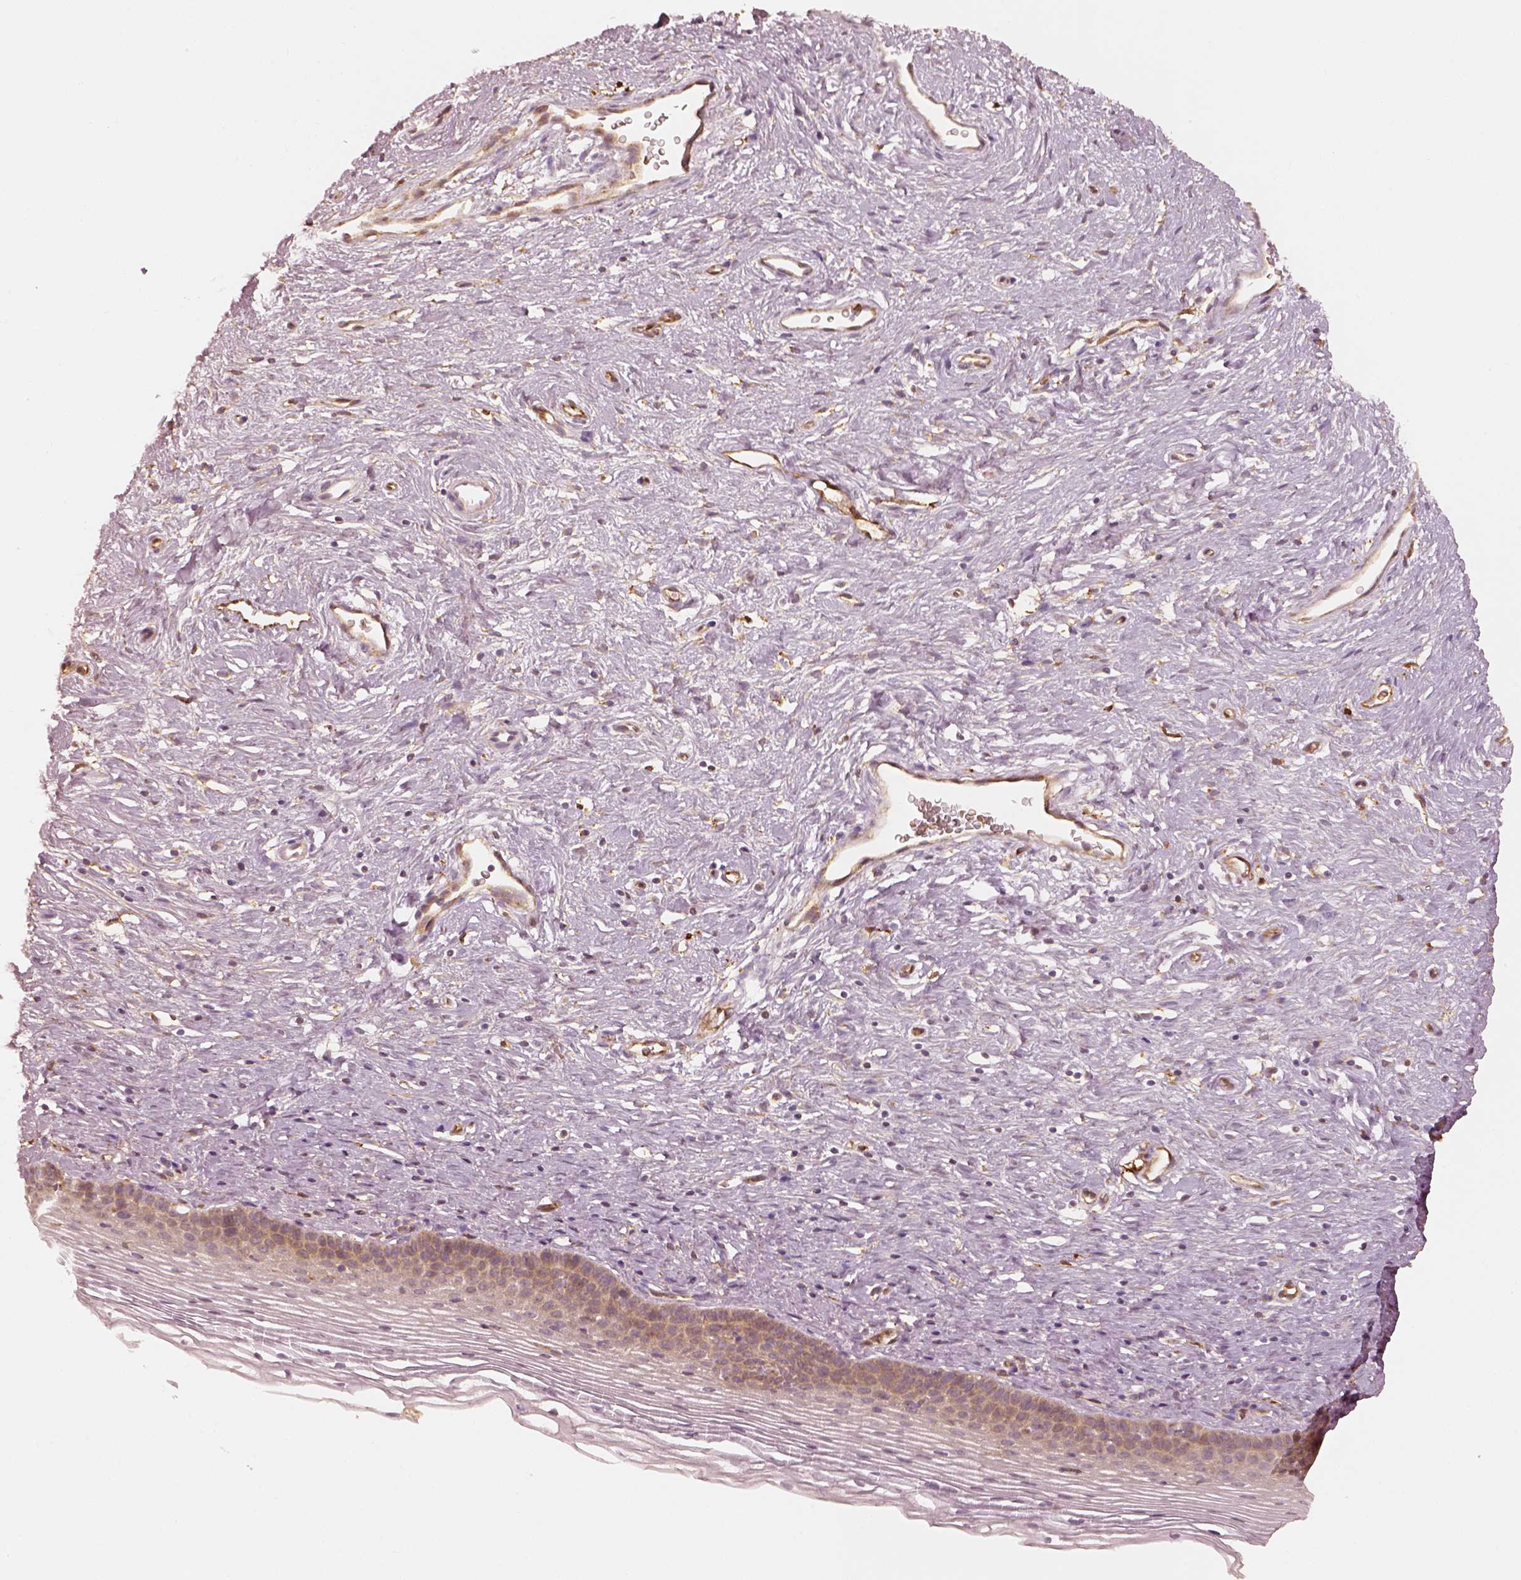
{"staining": {"intensity": "weak", "quantity": ">75%", "location": "cytoplasmic/membranous"}, "tissue": "cervix", "cell_type": "Glandular cells", "image_type": "normal", "snomed": [{"axis": "morphology", "description": "Normal tissue, NOS"}, {"axis": "topography", "description": "Cervix"}], "caption": "High-power microscopy captured an immunohistochemistry (IHC) image of benign cervix, revealing weak cytoplasmic/membranous staining in about >75% of glandular cells. (DAB (3,3'-diaminobenzidine) = brown stain, brightfield microscopy at high magnification).", "gene": "FSCN1", "patient": {"sex": "female", "age": 39}}